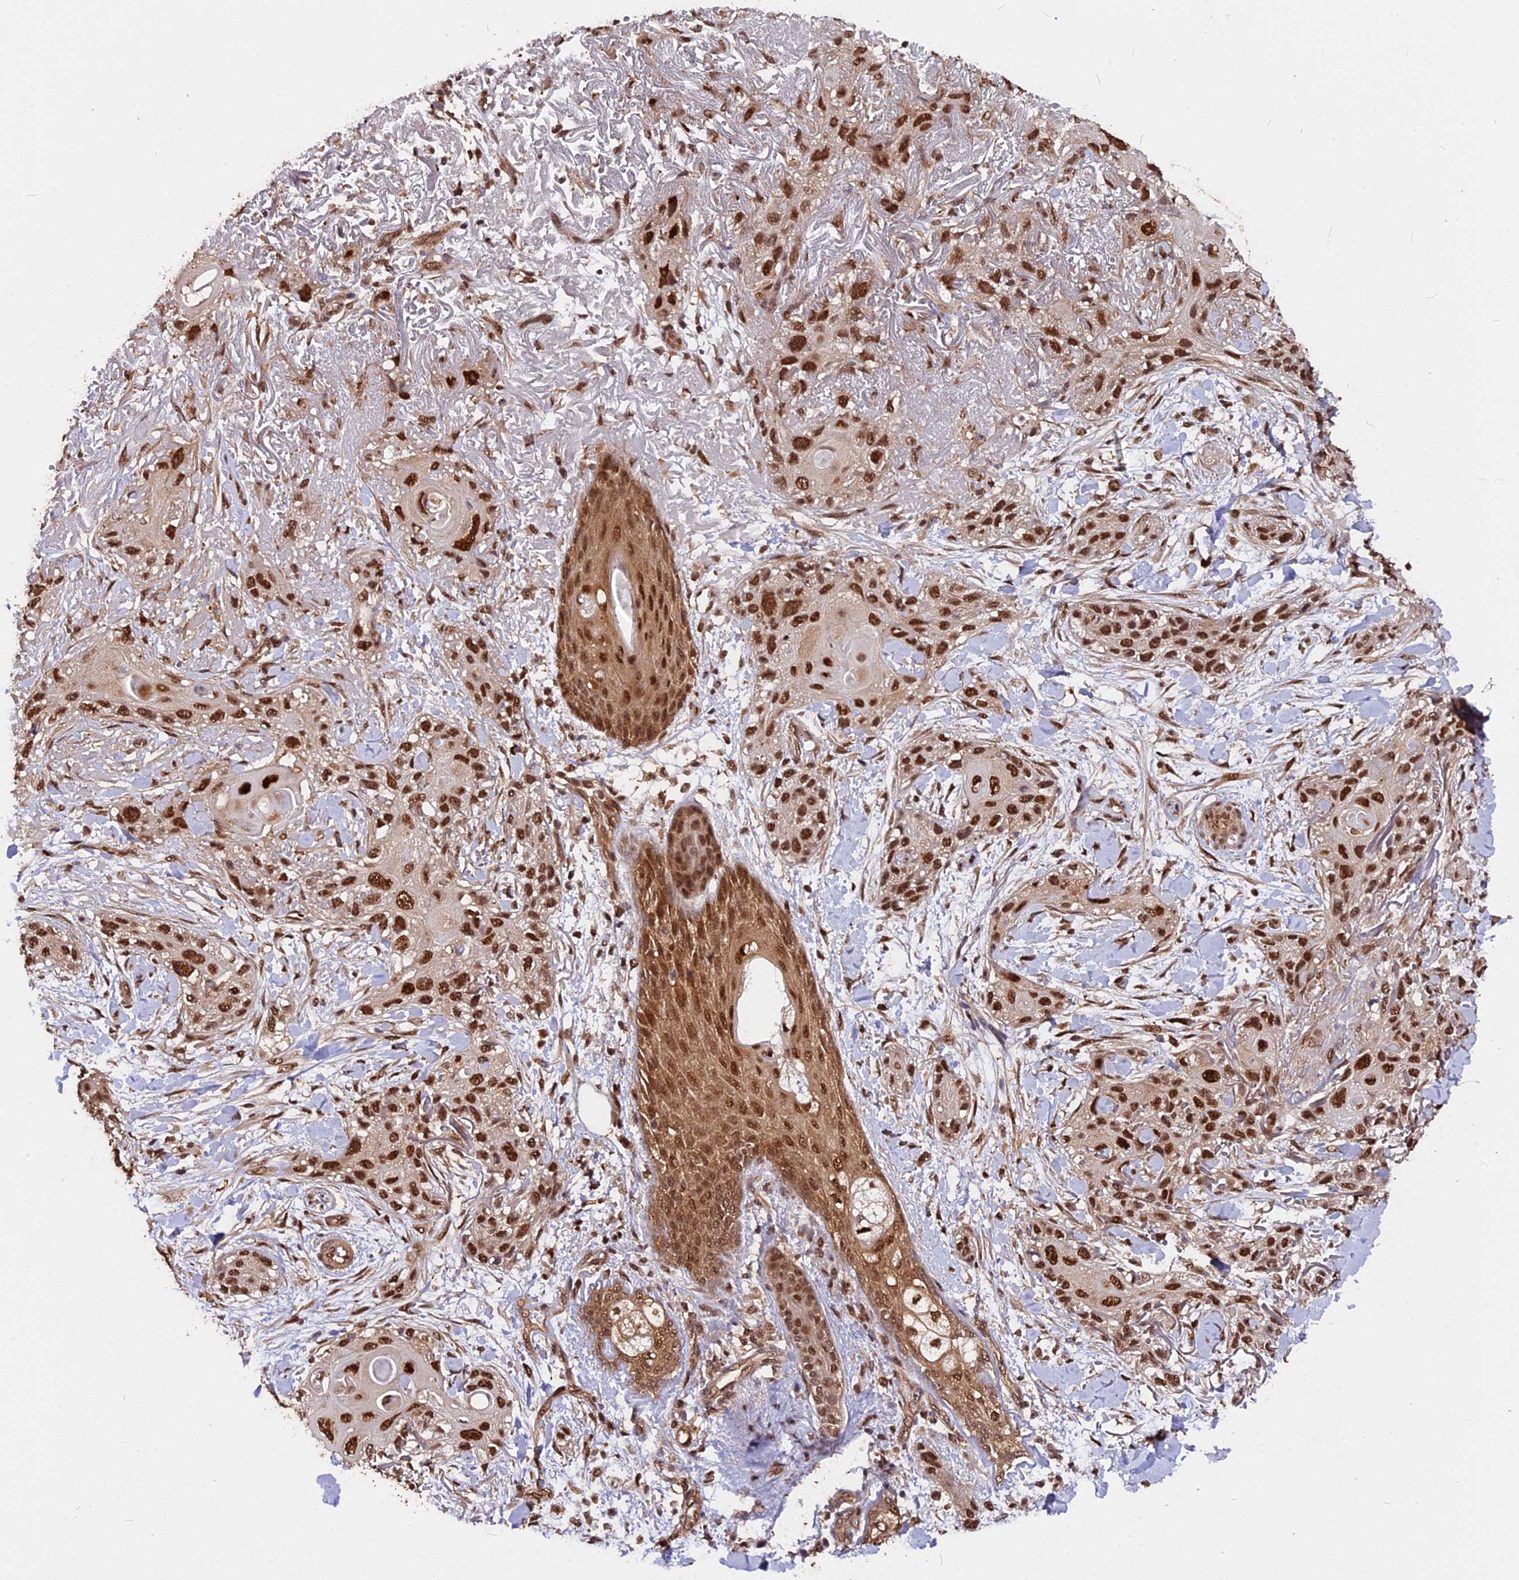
{"staining": {"intensity": "strong", "quantity": ">75%", "location": "nuclear"}, "tissue": "skin cancer", "cell_type": "Tumor cells", "image_type": "cancer", "snomed": [{"axis": "morphology", "description": "Normal tissue, NOS"}, {"axis": "morphology", "description": "Squamous cell carcinoma, NOS"}, {"axis": "topography", "description": "Skin"}], "caption": "The image reveals immunohistochemical staining of skin cancer. There is strong nuclear staining is seen in approximately >75% of tumor cells.", "gene": "ADRM1", "patient": {"sex": "male", "age": 72}}